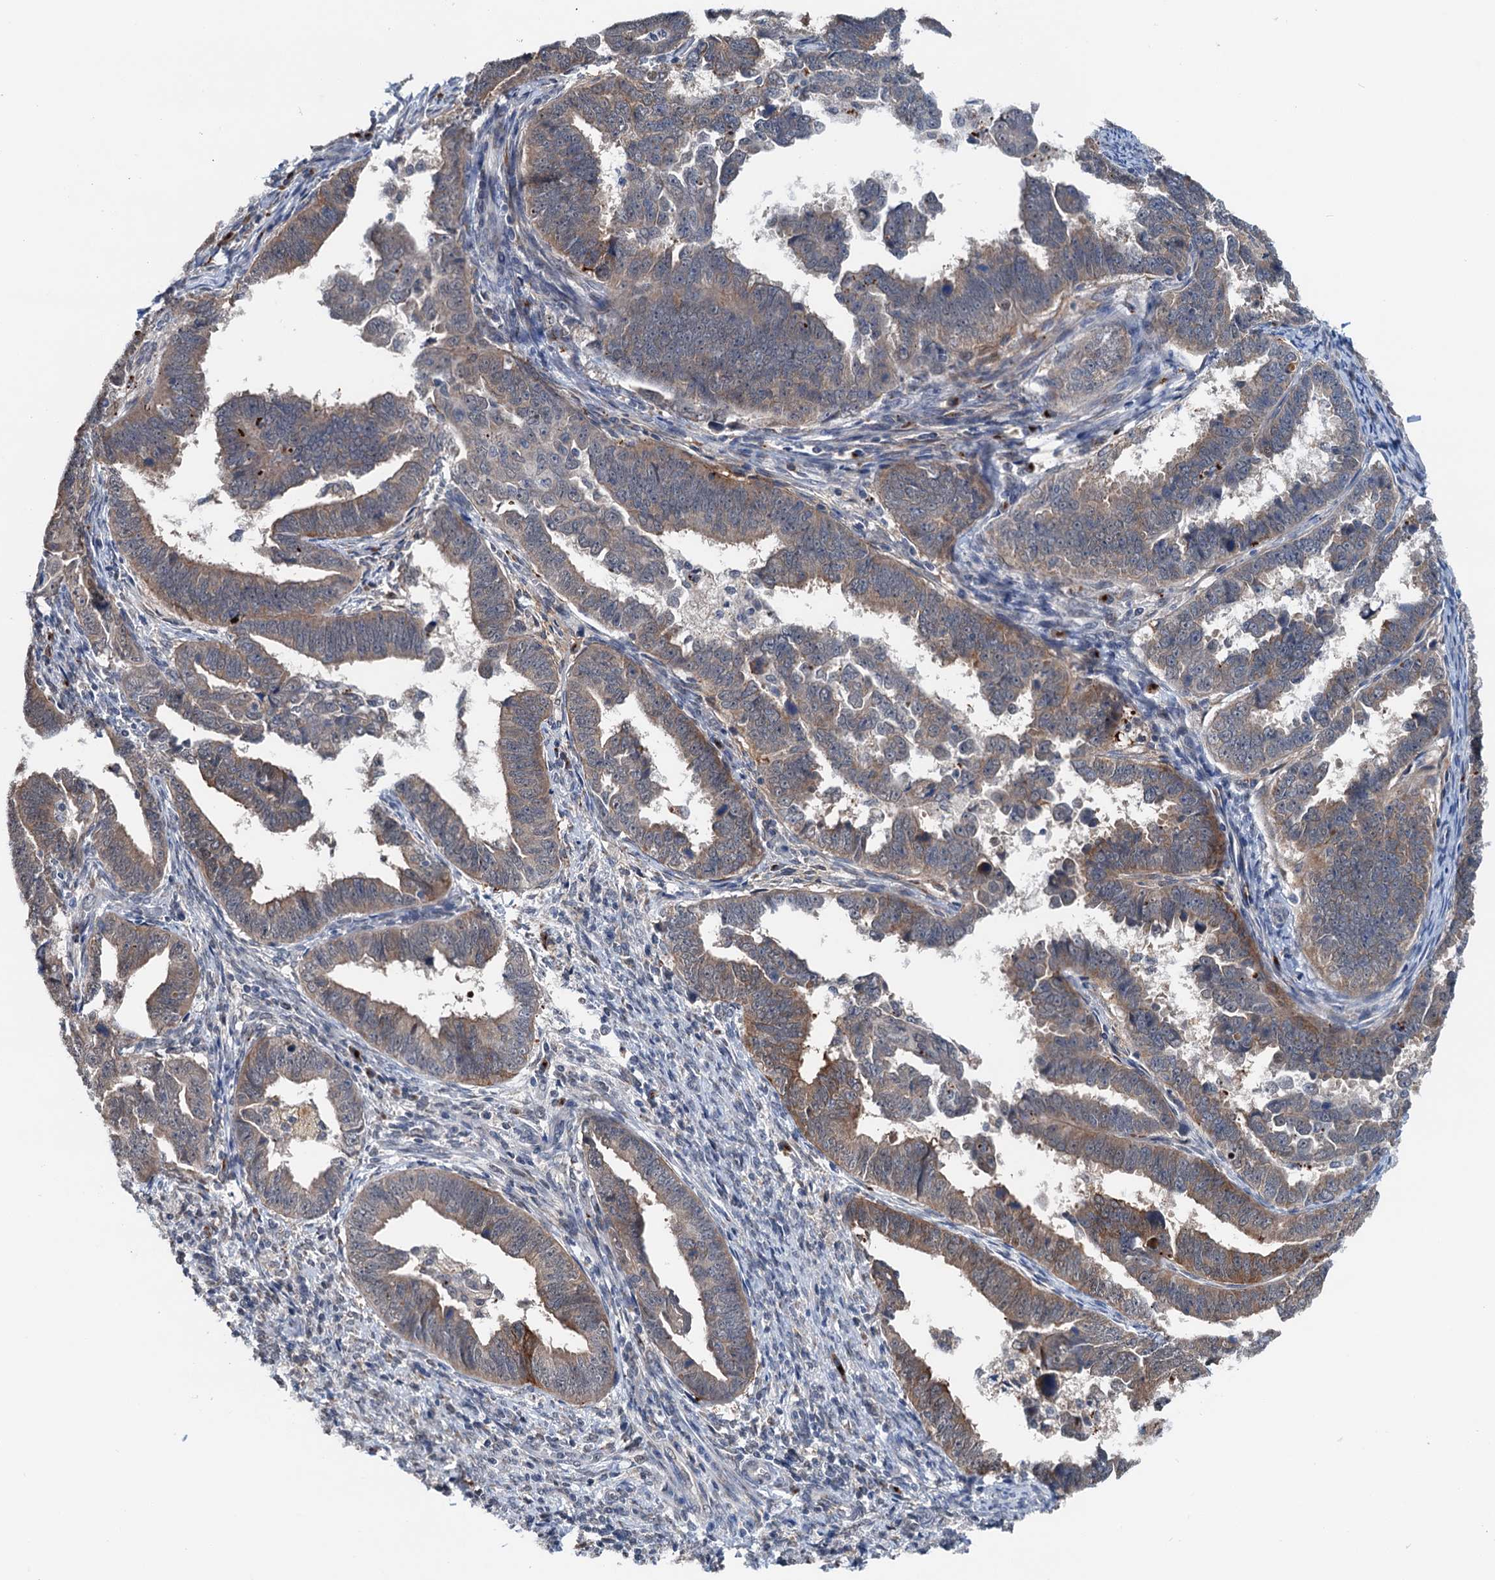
{"staining": {"intensity": "moderate", "quantity": "25%-75%", "location": "cytoplasmic/membranous"}, "tissue": "endometrial cancer", "cell_type": "Tumor cells", "image_type": "cancer", "snomed": [{"axis": "morphology", "description": "Adenocarcinoma, NOS"}, {"axis": "topography", "description": "Endometrium"}], "caption": "Adenocarcinoma (endometrial) stained with immunohistochemistry reveals moderate cytoplasmic/membranous expression in approximately 25%-75% of tumor cells. The staining was performed using DAB, with brown indicating positive protein expression. Nuclei are stained blue with hematoxylin.", "gene": "SHLD1", "patient": {"sex": "female", "age": 75}}